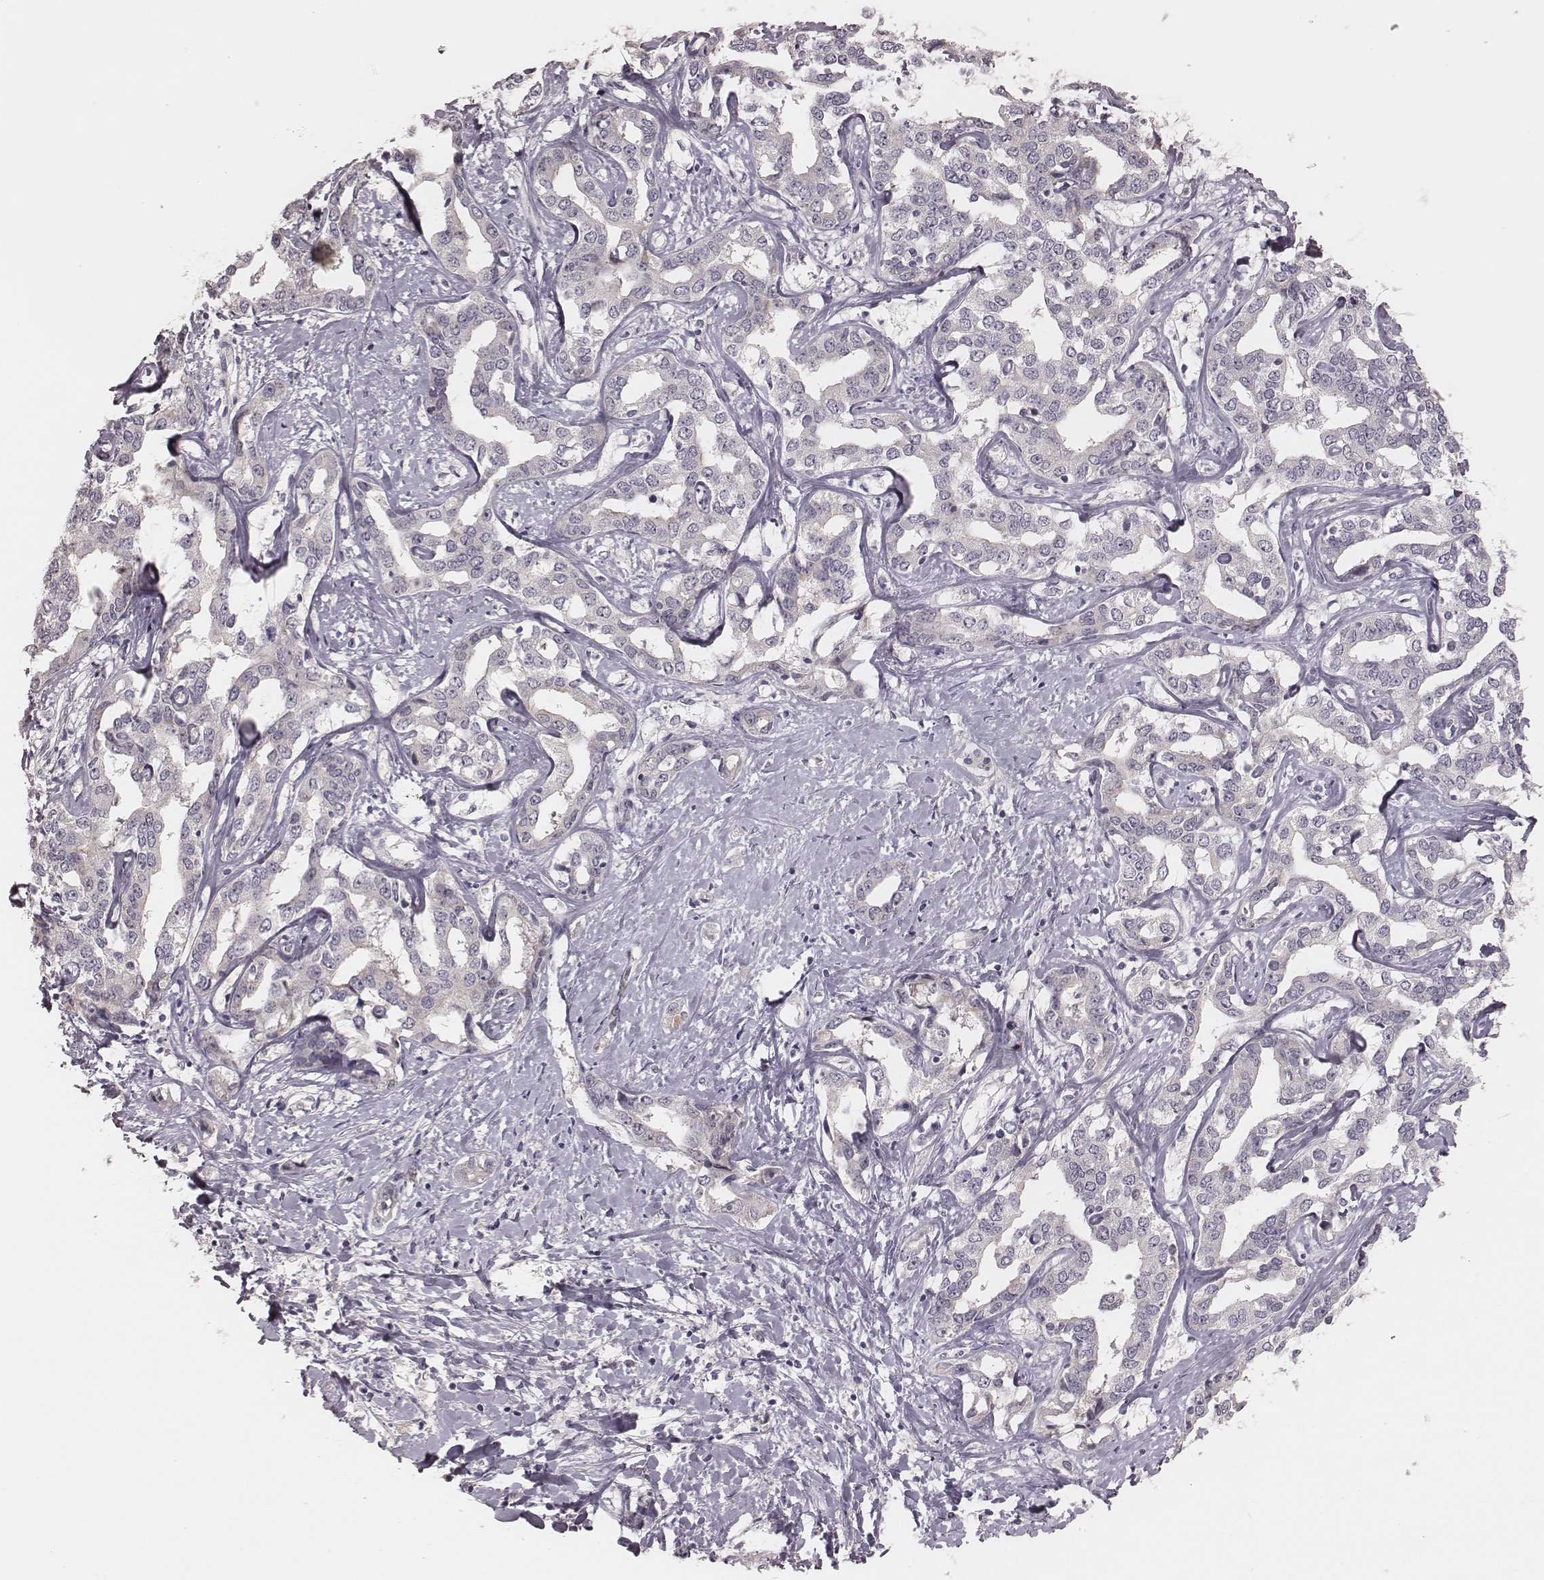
{"staining": {"intensity": "negative", "quantity": "none", "location": "none"}, "tissue": "liver cancer", "cell_type": "Tumor cells", "image_type": "cancer", "snomed": [{"axis": "morphology", "description": "Cholangiocarcinoma"}, {"axis": "topography", "description": "Liver"}], "caption": "The IHC photomicrograph has no significant positivity in tumor cells of liver cancer (cholangiocarcinoma) tissue.", "gene": "FAM13B", "patient": {"sex": "male", "age": 59}}